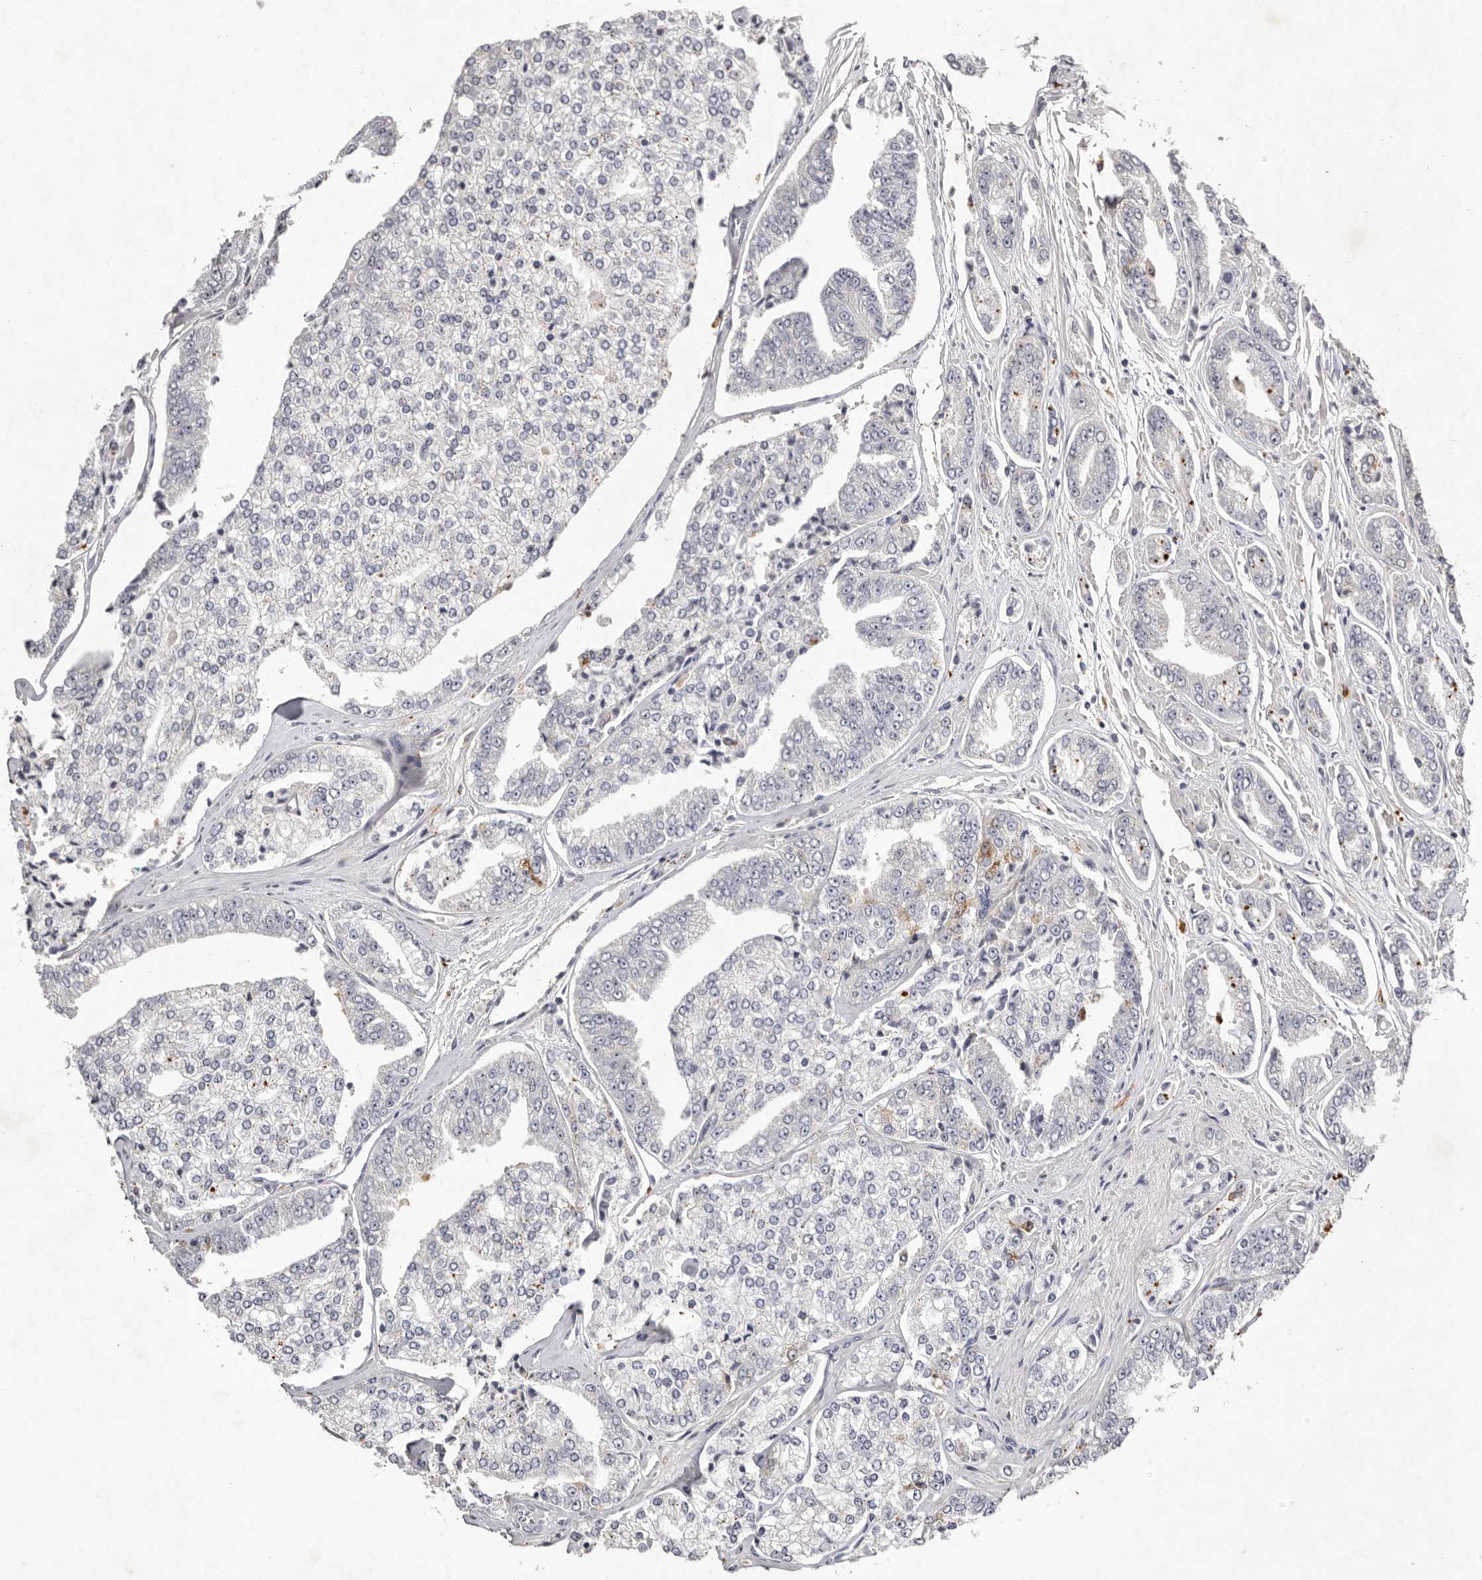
{"staining": {"intensity": "negative", "quantity": "none", "location": "none"}, "tissue": "prostate cancer", "cell_type": "Tumor cells", "image_type": "cancer", "snomed": [{"axis": "morphology", "description": "Adenocarcinoma, High grade"}, {"axis": "topography", "description": "Prostate"}], "caption": "The photomicrograph demonstrates no significant expression in tumor cells of prostate adenocarcinoma (high-grade).", "gene": "SCUBE2", "patient": {"sex": "male", "age": 71}}